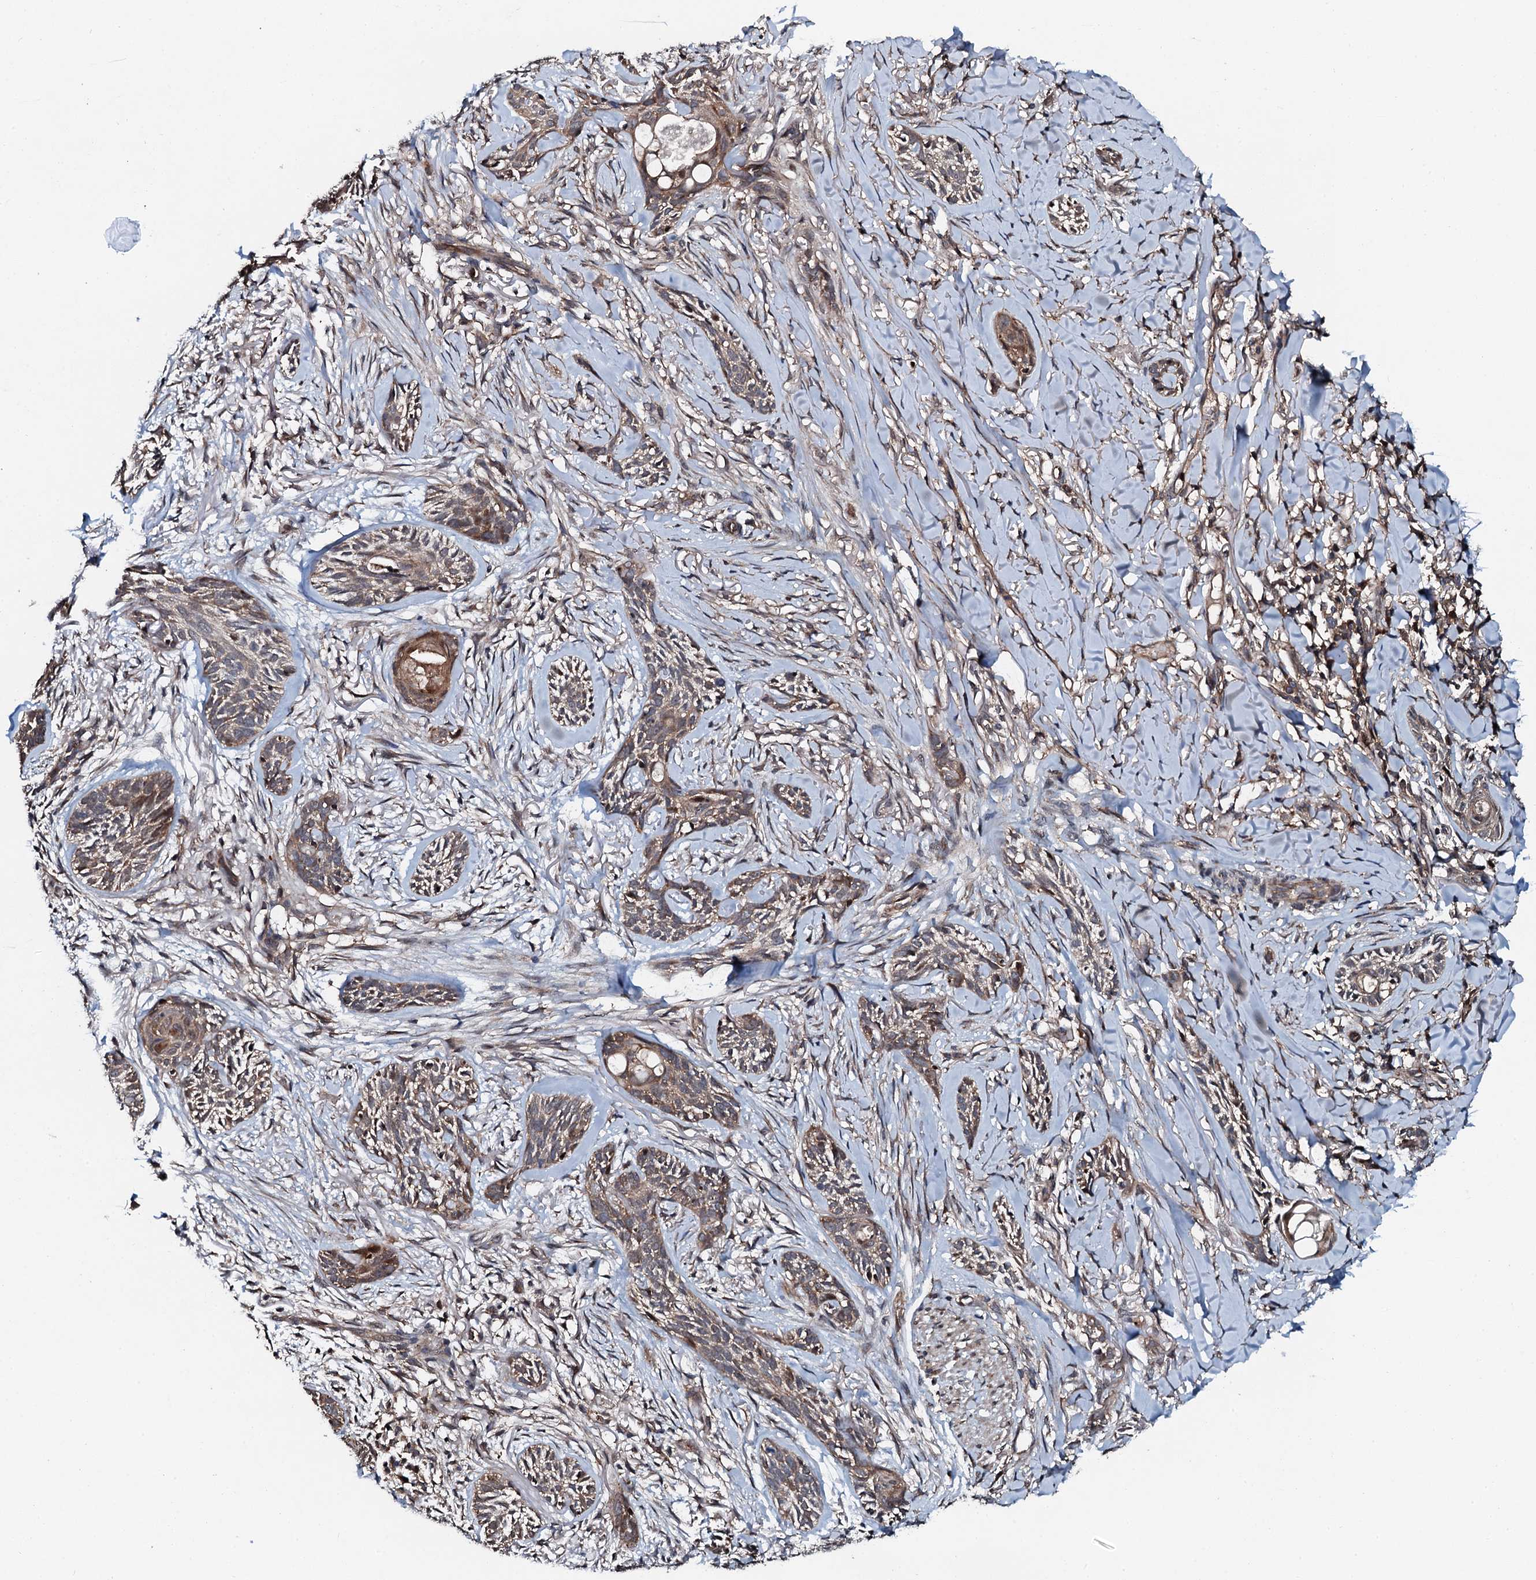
{"staining": {"intensity": "weak", "quantity": ">75%", "location": "cytoplasmic/membranous"}, "tissue": "skin cancer", "cell_type": "Tumor cells", "image_type": "cancer", "snomed": [{"axis": "morphology", "description": "Basal cell carcinoma"}, {"axis": "topography", "description": "Skin"}], "caption": "Protein expression analysis of skin basal cell carcinoma shows weak cytoplasmic/membranous expression in approximately >75% of tumor cells.", "gene": "FLYWCH1", "patient": {"sex": "female", "age": 59}}